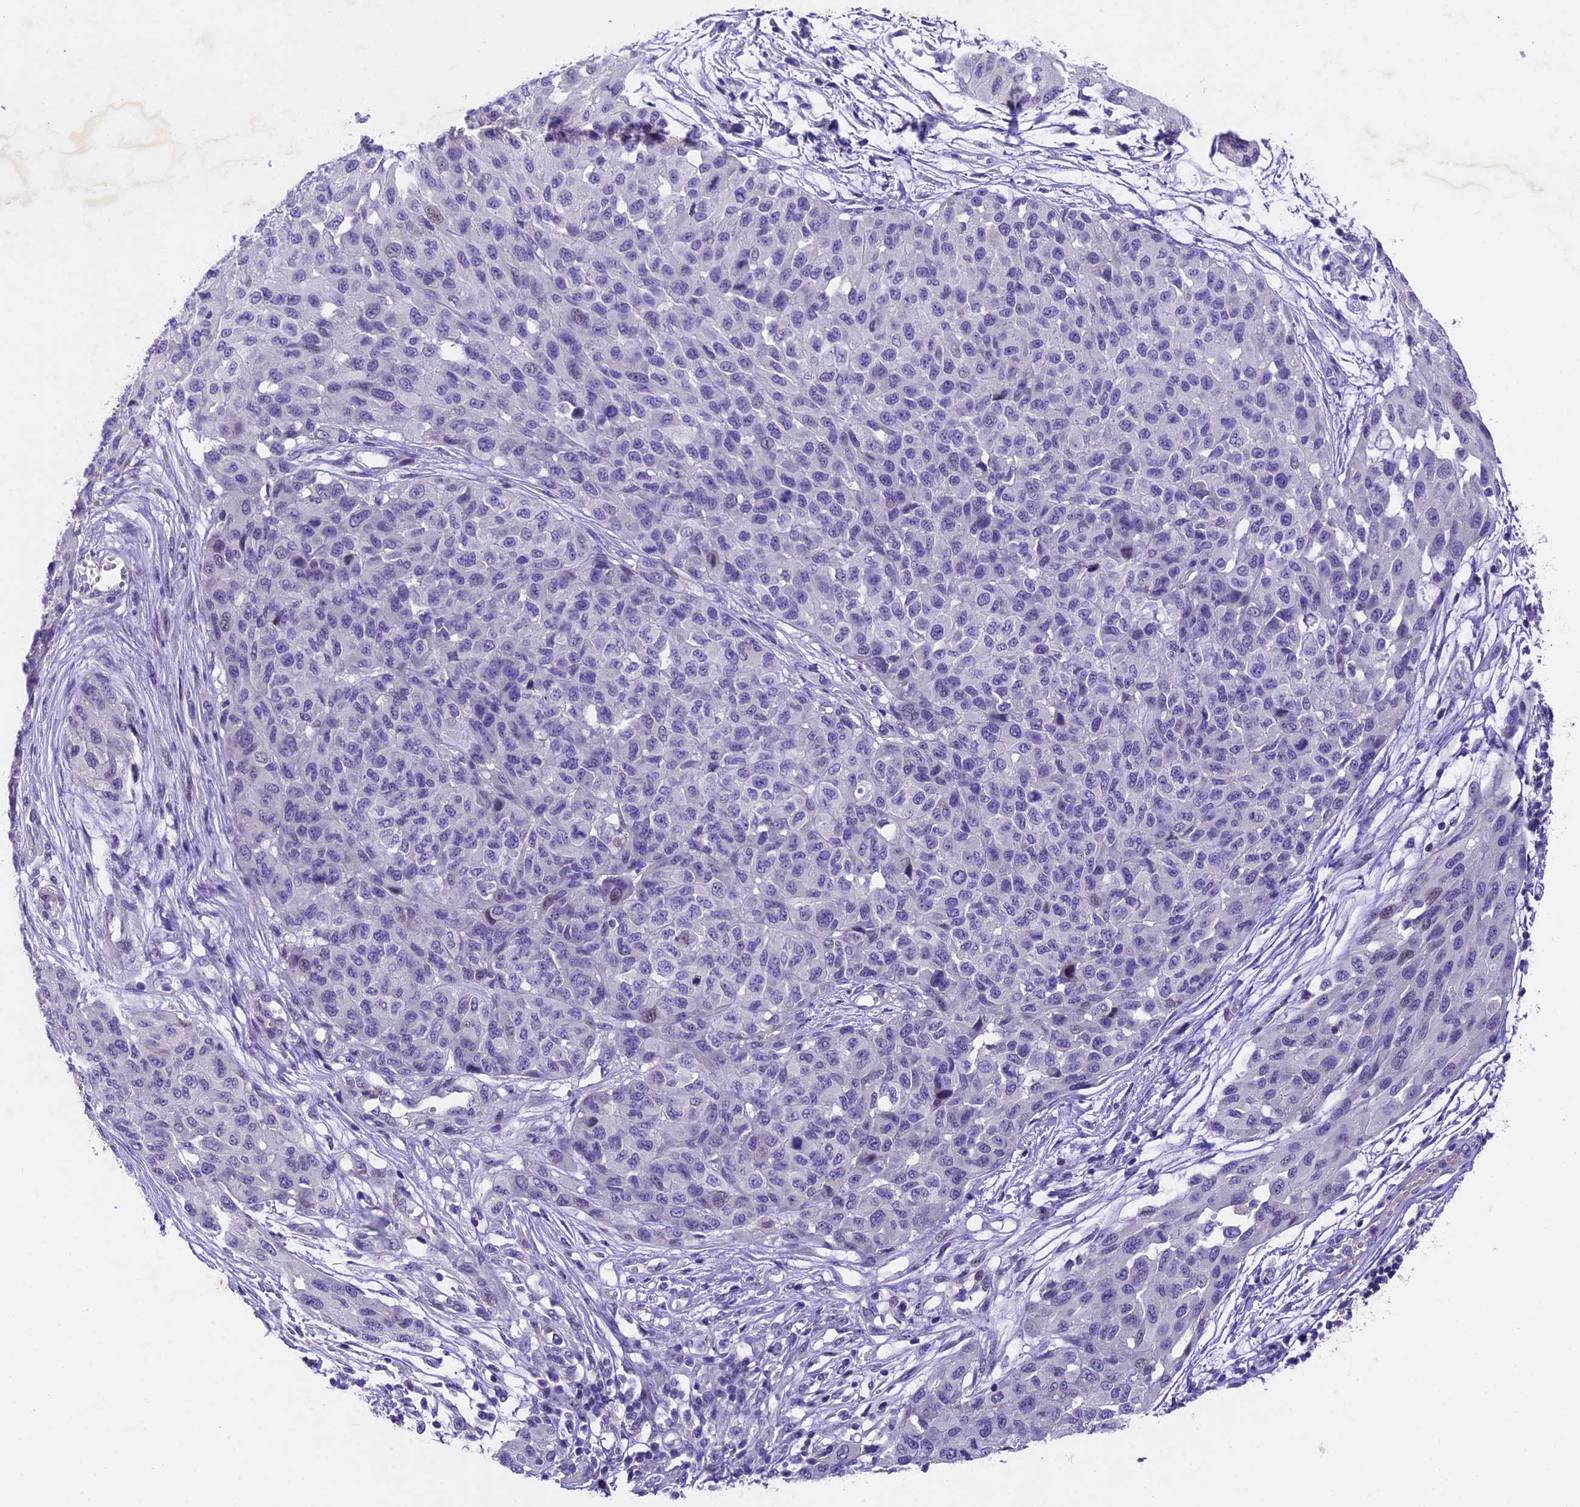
{"staining": {"intensity": "negative", "quantity": "none", "location": "none"}, "tissue": "melanoma", "cell_type": "Tumor cells", "image_type": "cancer", "snomed": [{"axis": "morphology", "description": "Normal tissue, NOS"}, {"axis": "morphology", "description": "Malignant melanoma, NOS"}, {"axis": "topography", "description": "Skin"}], "caption": "Tumor cells show no significant positivity in melanoma.", "gene": "IFT140", "patient": {"sex": "male", "age": 62}}